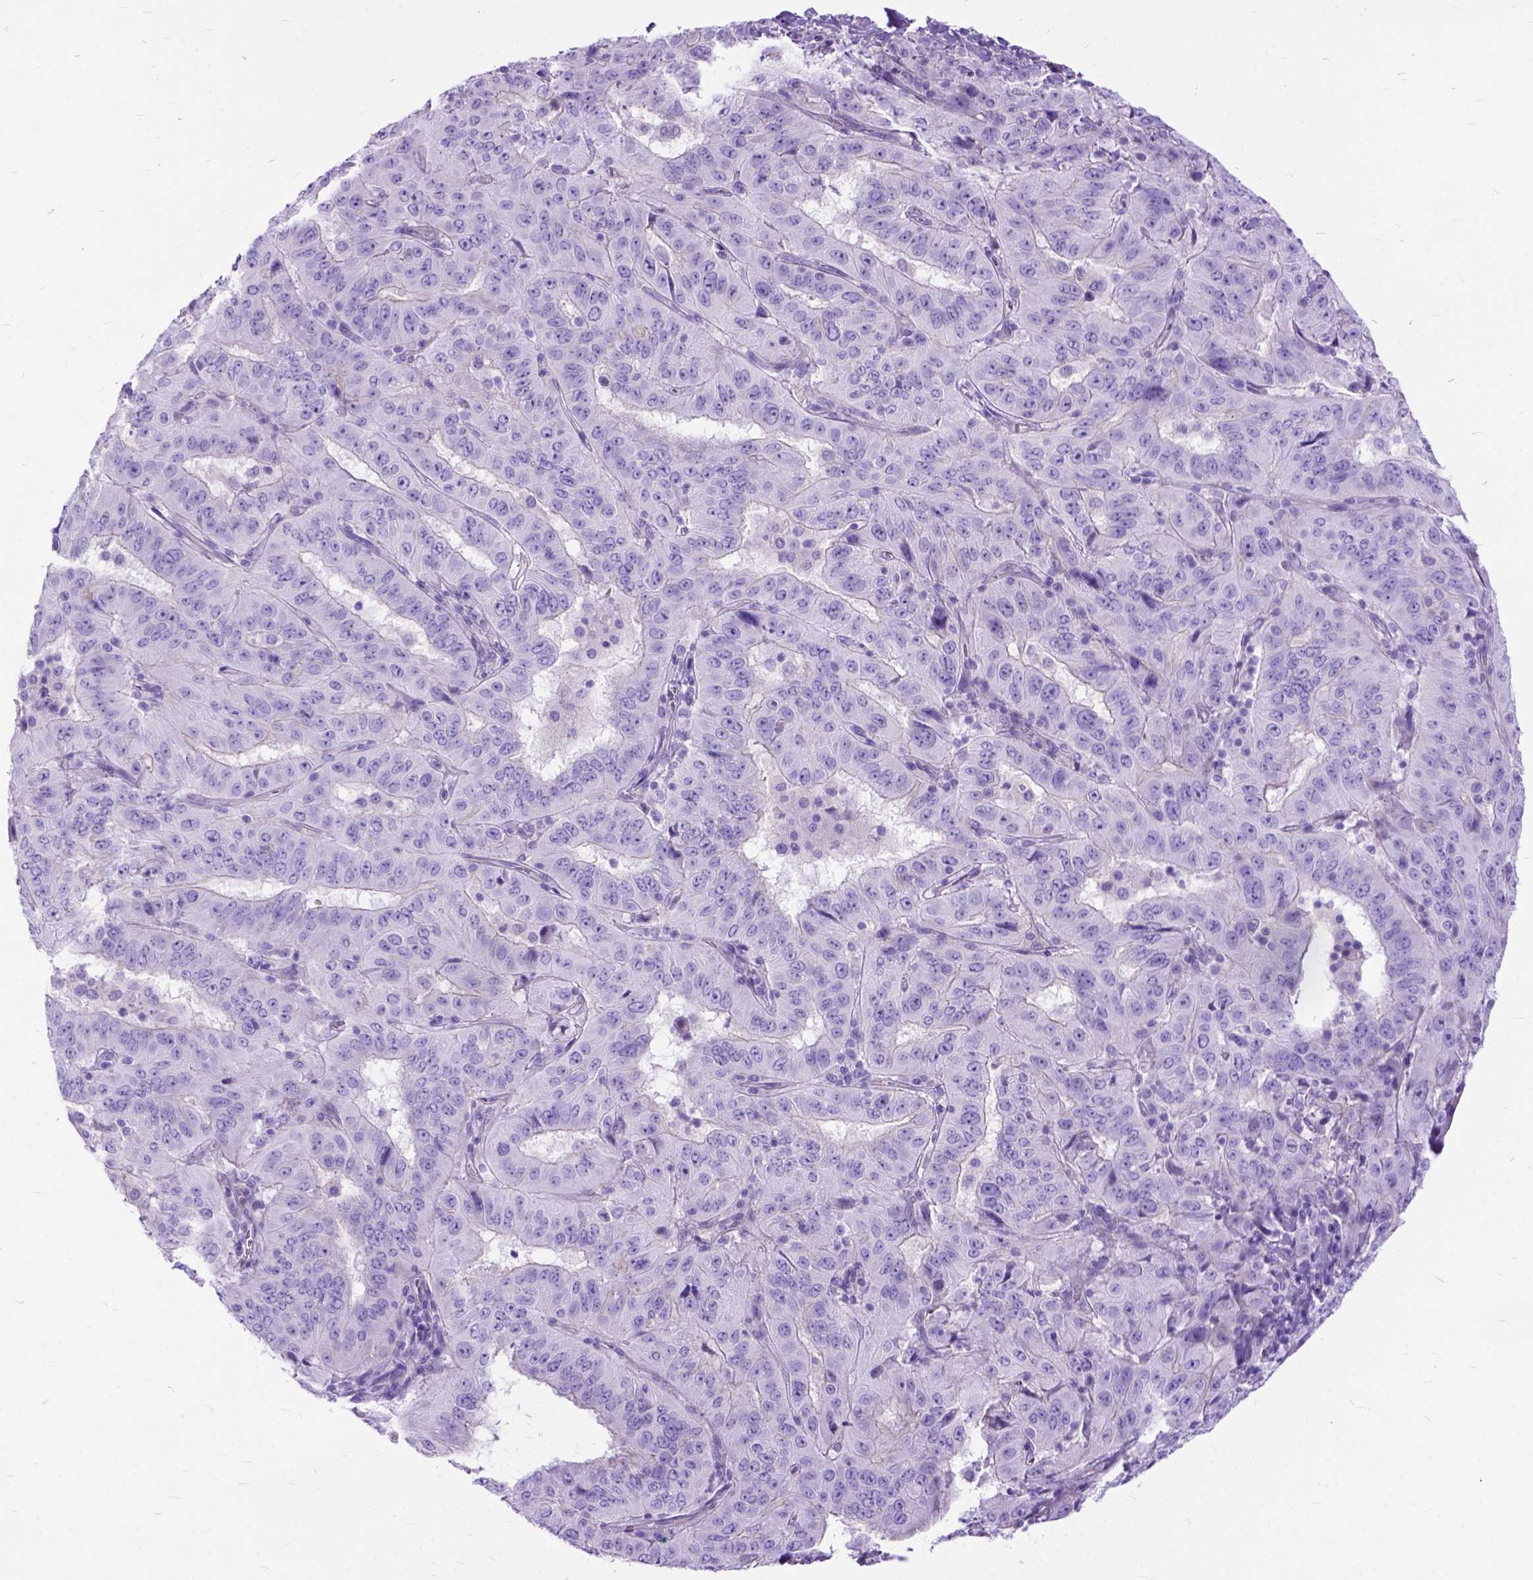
{"staining": {"intensity": "negative", "quantity": "none", "location": "none"}, "tissue": "pancreatic cancer", "cell_type": "Tumor cells", "image_type": "cancer", "snomed": [{"axis": "morphology", "description": "Adenocarcinoma, NOS"}, {"axis": "topography", "description": "Pancreas"}], "caption": "An IHC histopathology image of pancreatic cancer (adenocarcinoma) is shown. There is no staining in tumor cells of pancreatic cancer (adenocarcinoma).", "gene": "ARL9", "patient": {"sex": "male", "age": 63}}